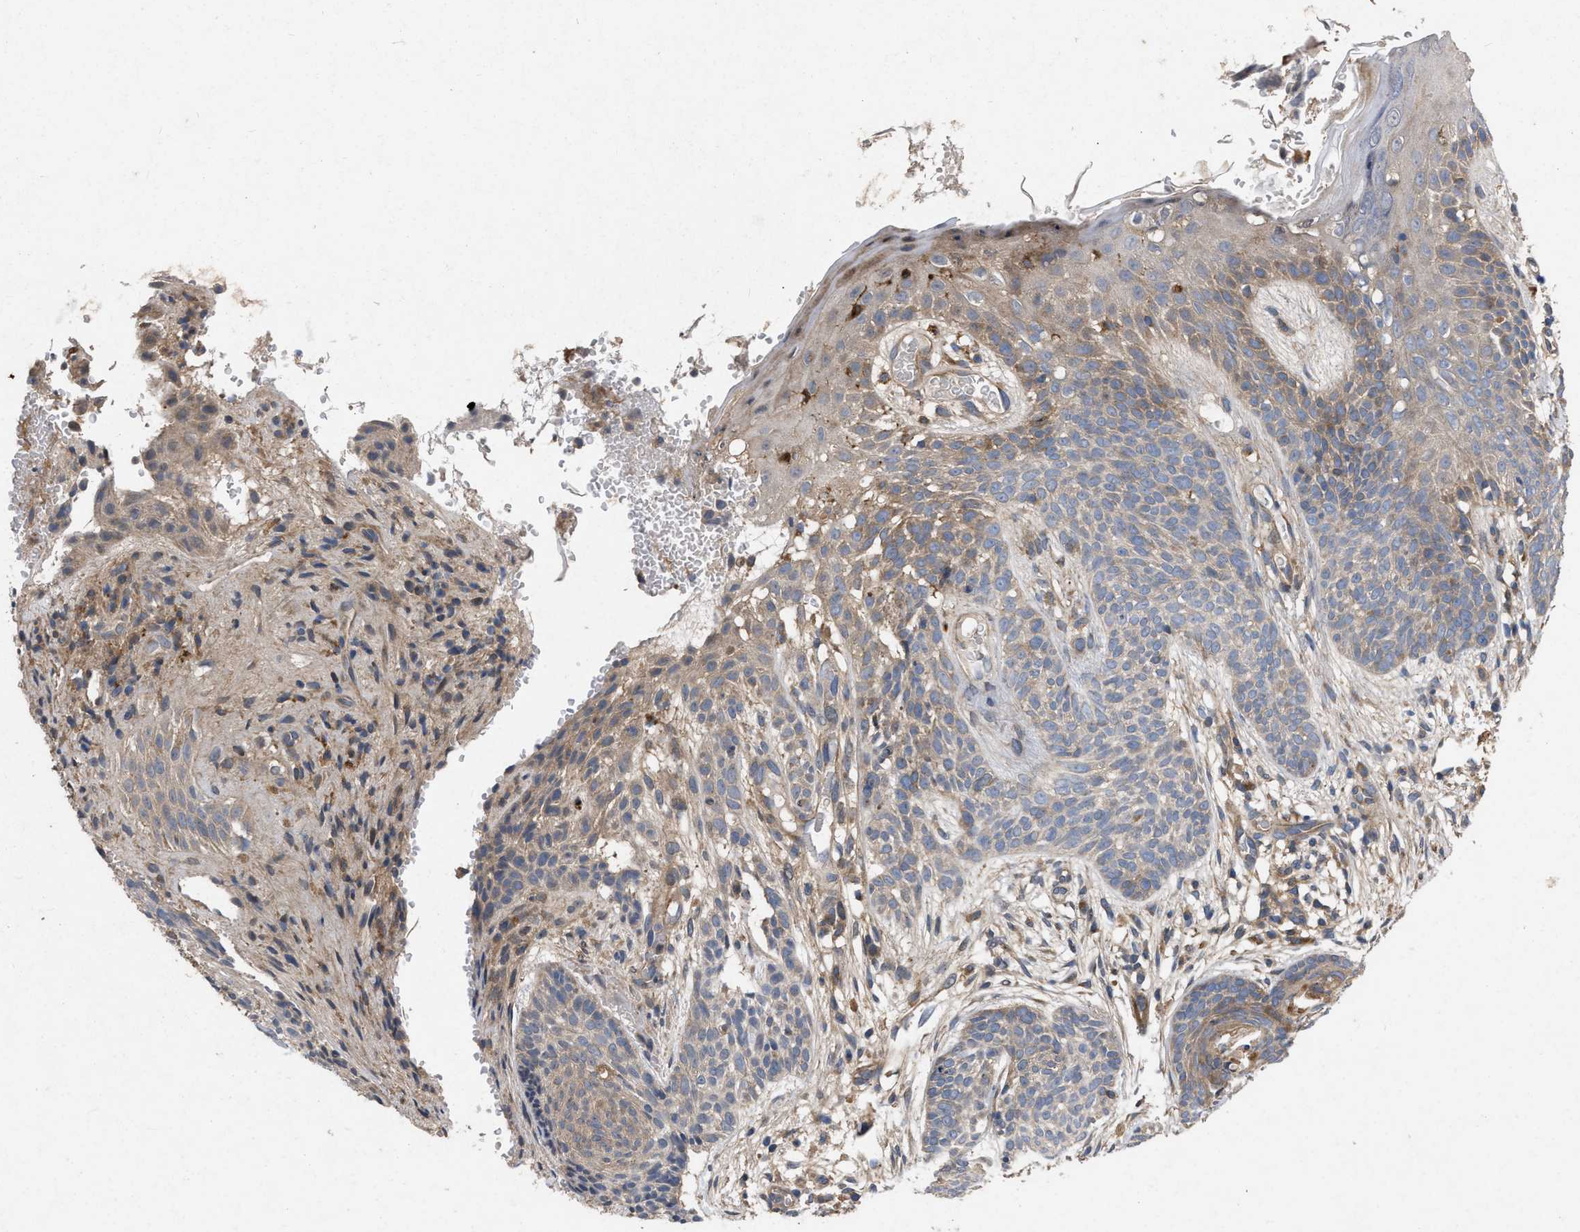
{"staining": {"intensity": "weak", "quantity": "<25%", "location": "cytoplasmic/membranous"}, "tissue": "skin cancer", "cell_type": "Tumor cells", "image_type": "cancer", "snomed": [{"axis": "morphology", "description": "Basal cell carcinoma"}, {"axis": "topography", "description": "Skin"}], "caption": "DAB immunohistochemical staining of skin cancer (basal cell carcinoma) exhibits no significant positivity in tumor cells.", "gene": "CDKN2C", "patient": {"sex": "female", "age": 59}}